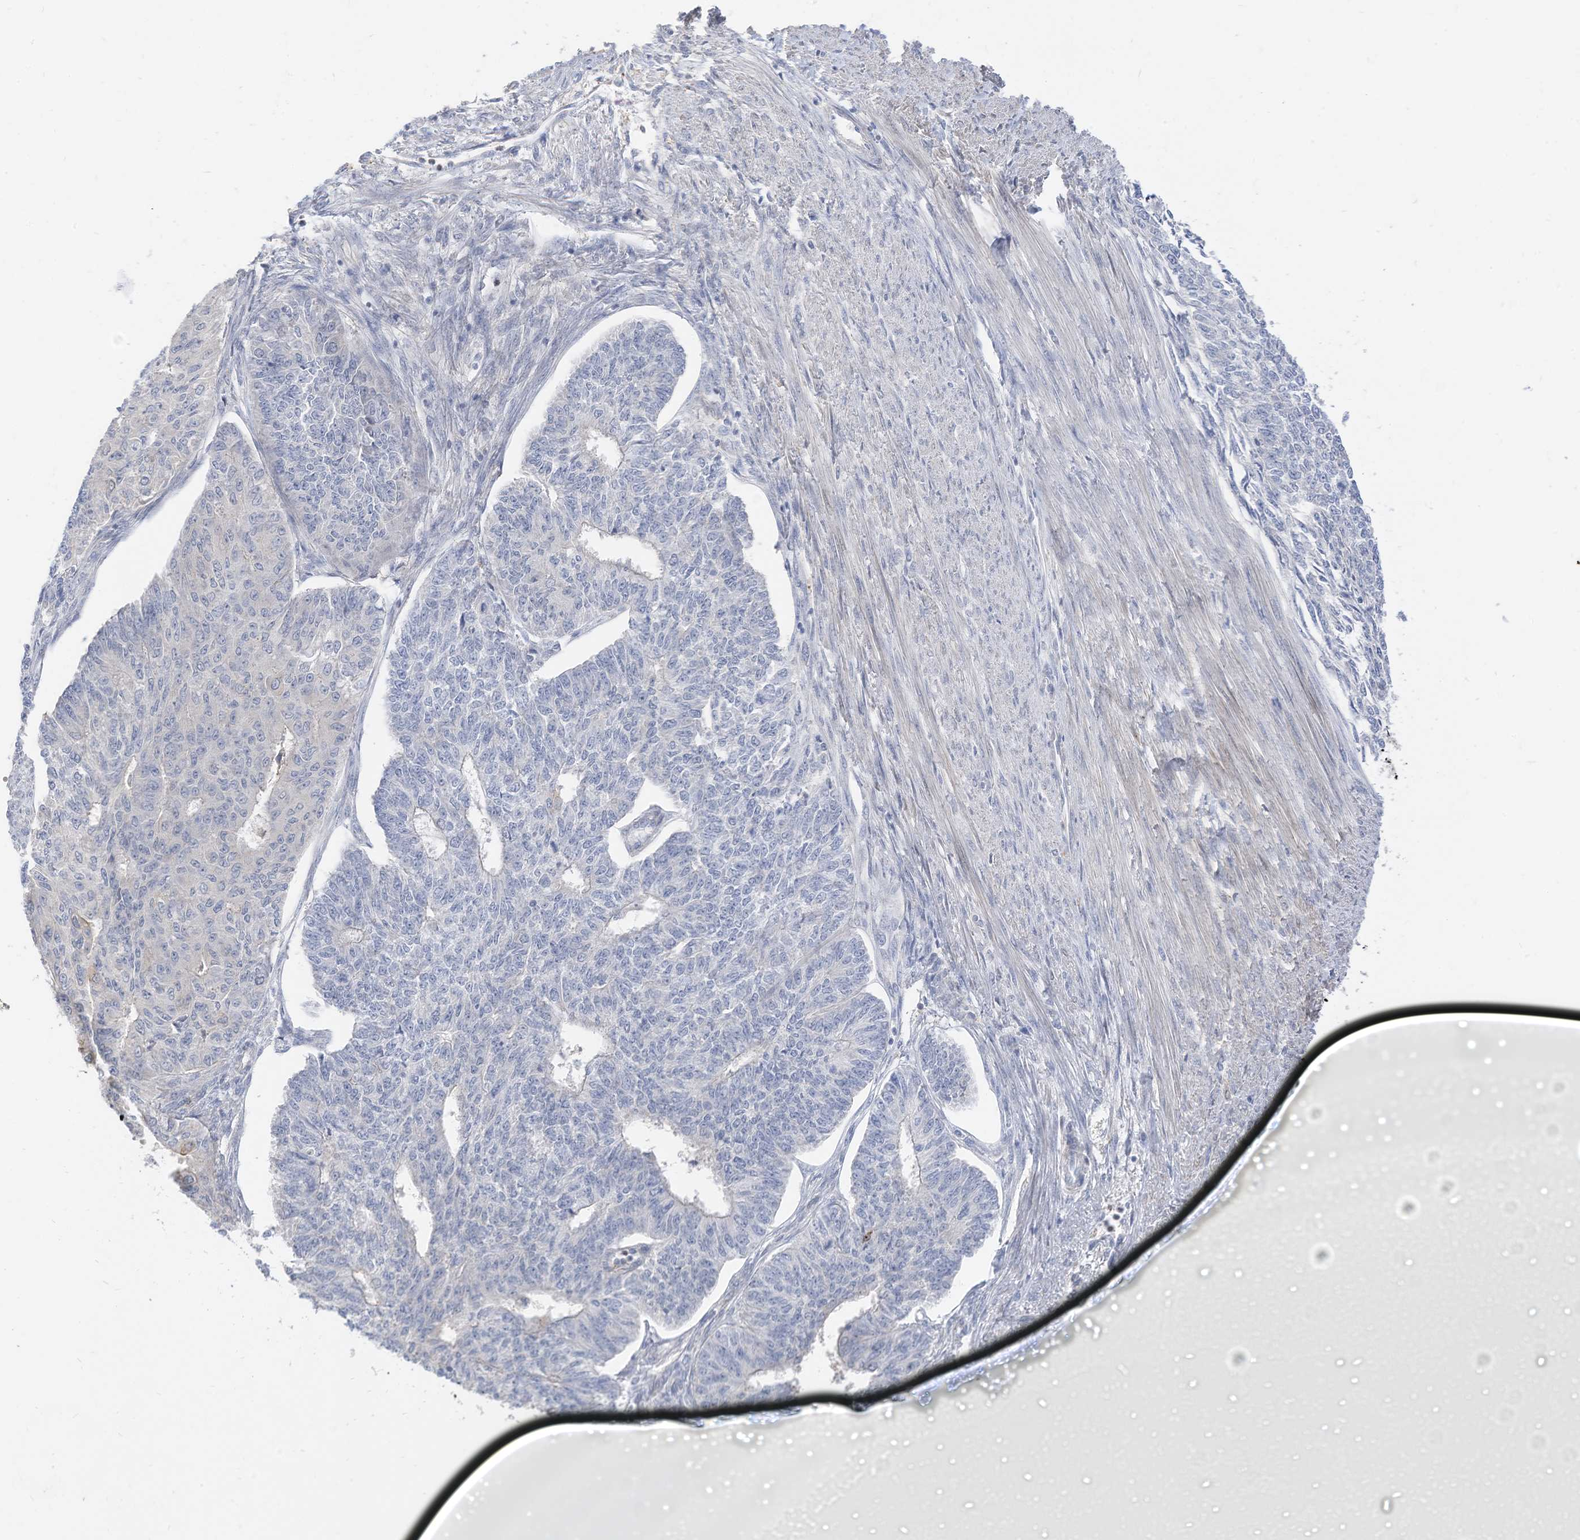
{"staining": {"intensity": "negative", "quantity": "none", "location": "none"}, "tissue": "endometrial cancer", "cell_type": "Tumor cells", "image_type": "cancer", "snomed": [{"axis": "morphology", "description": "Adenocarcinoma, NOS"}, {"axis": "topography", "description": "Endometrium"}], "caption": "Protein analysis of endometrial cancer (adenocarcinoma) shows no significant expression in tumor cells.", "gene": "ATP13A1", "patient": {"sex": "female", "age": 32}}